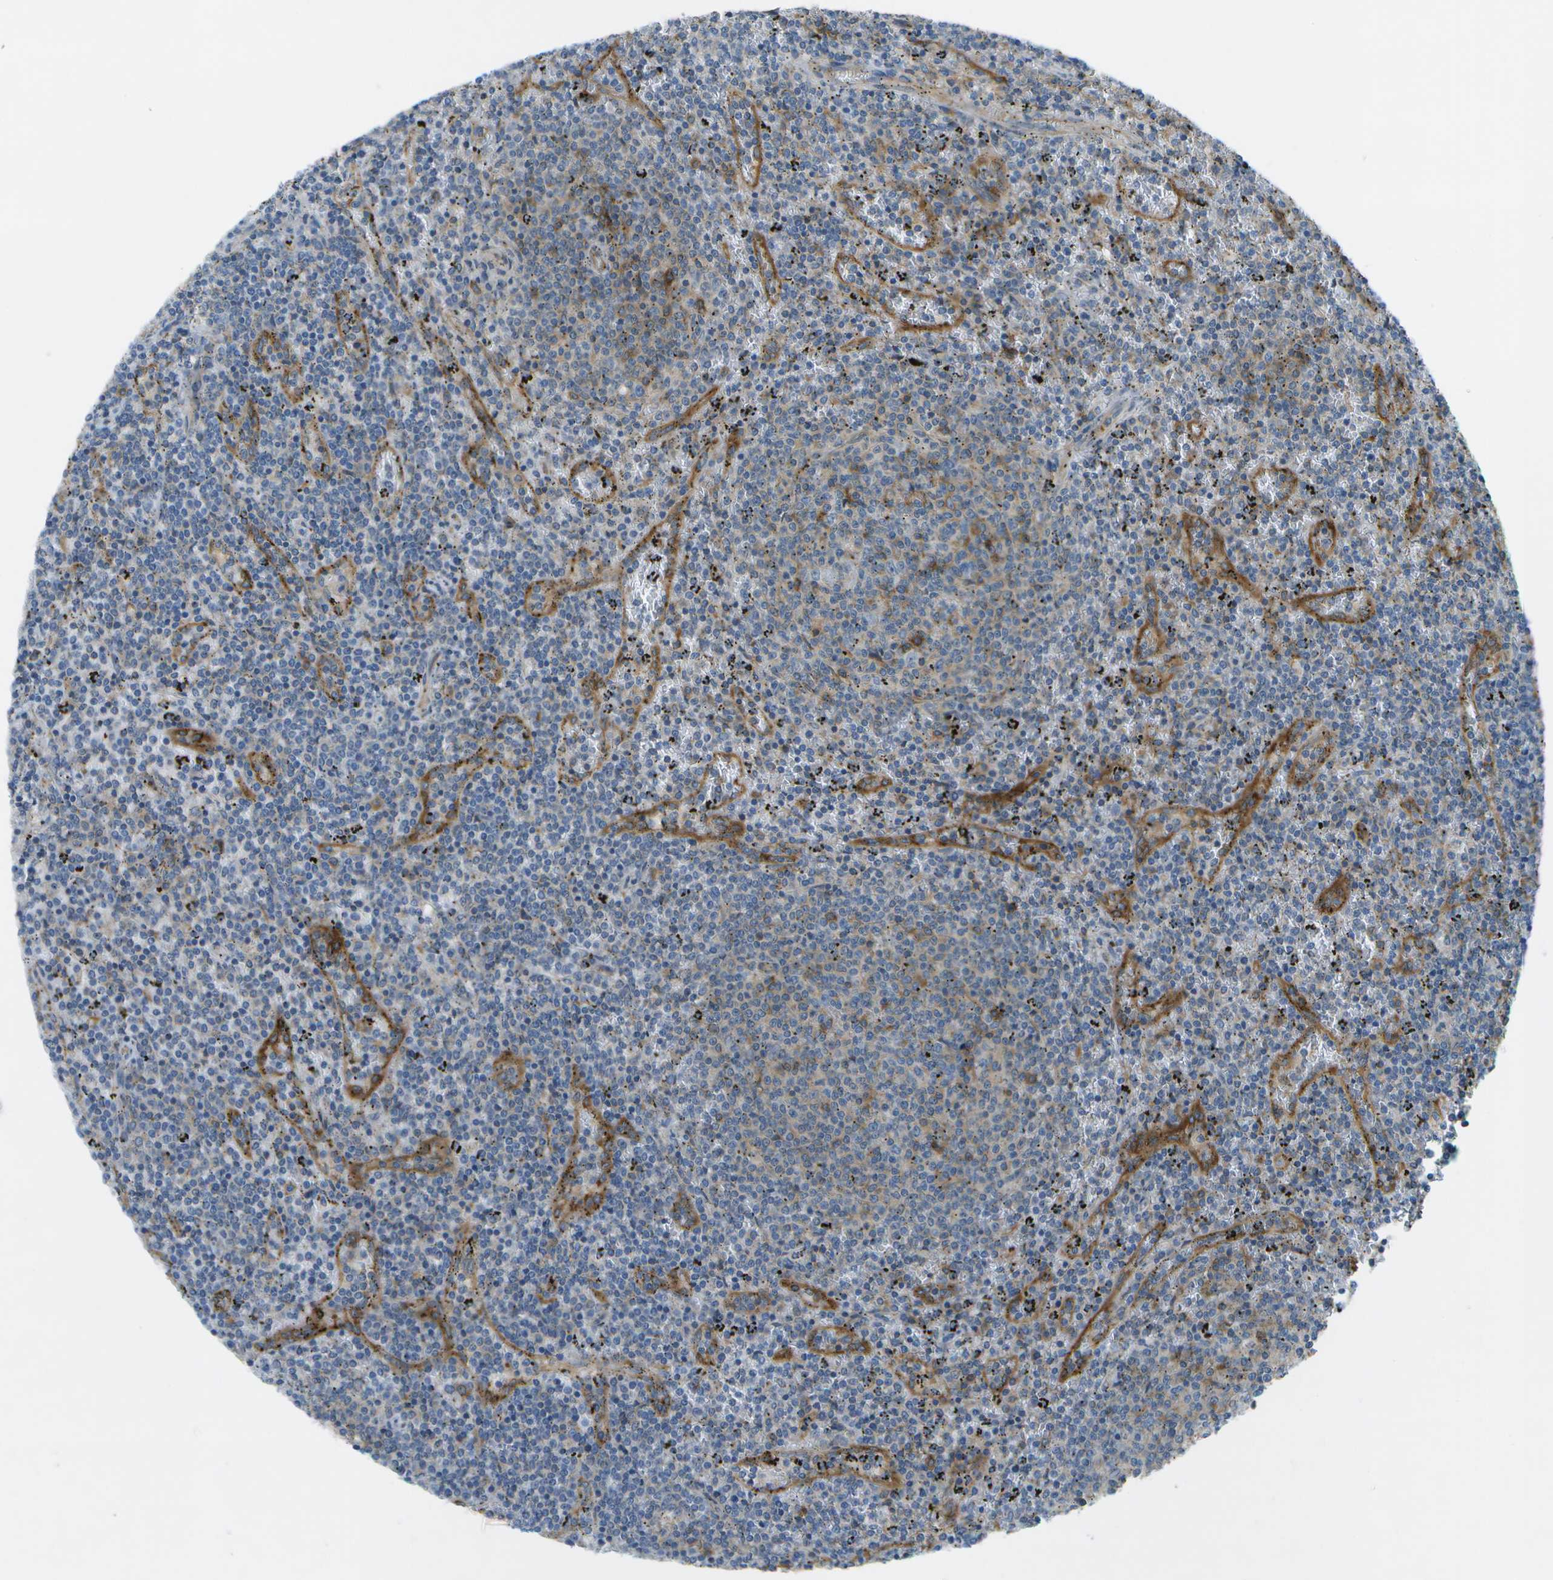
{"staining": {"intensity": "moderate", "quantity": "25%-75%", "location": "cytoplasmic/membranous"}, "tissue": "lymphoma", "cell_type": "Tumor cells", "image_type": "cancer", "snomed": [{"axis": "morphology", "description": "Malignant lymphoma, non-Hodgkin's type, Low grade"}, {"axis": "topography", "description": "Spleen"}], "caption": "An IHC photomicrograph of neoplastic tissue is shown. Protein staining in brown labels moderate cytoplasmic/membranous positivity in lymphoma within tumor cells.", "gene": "WNK2", "patient": {"sex": "female", "age": 50}}